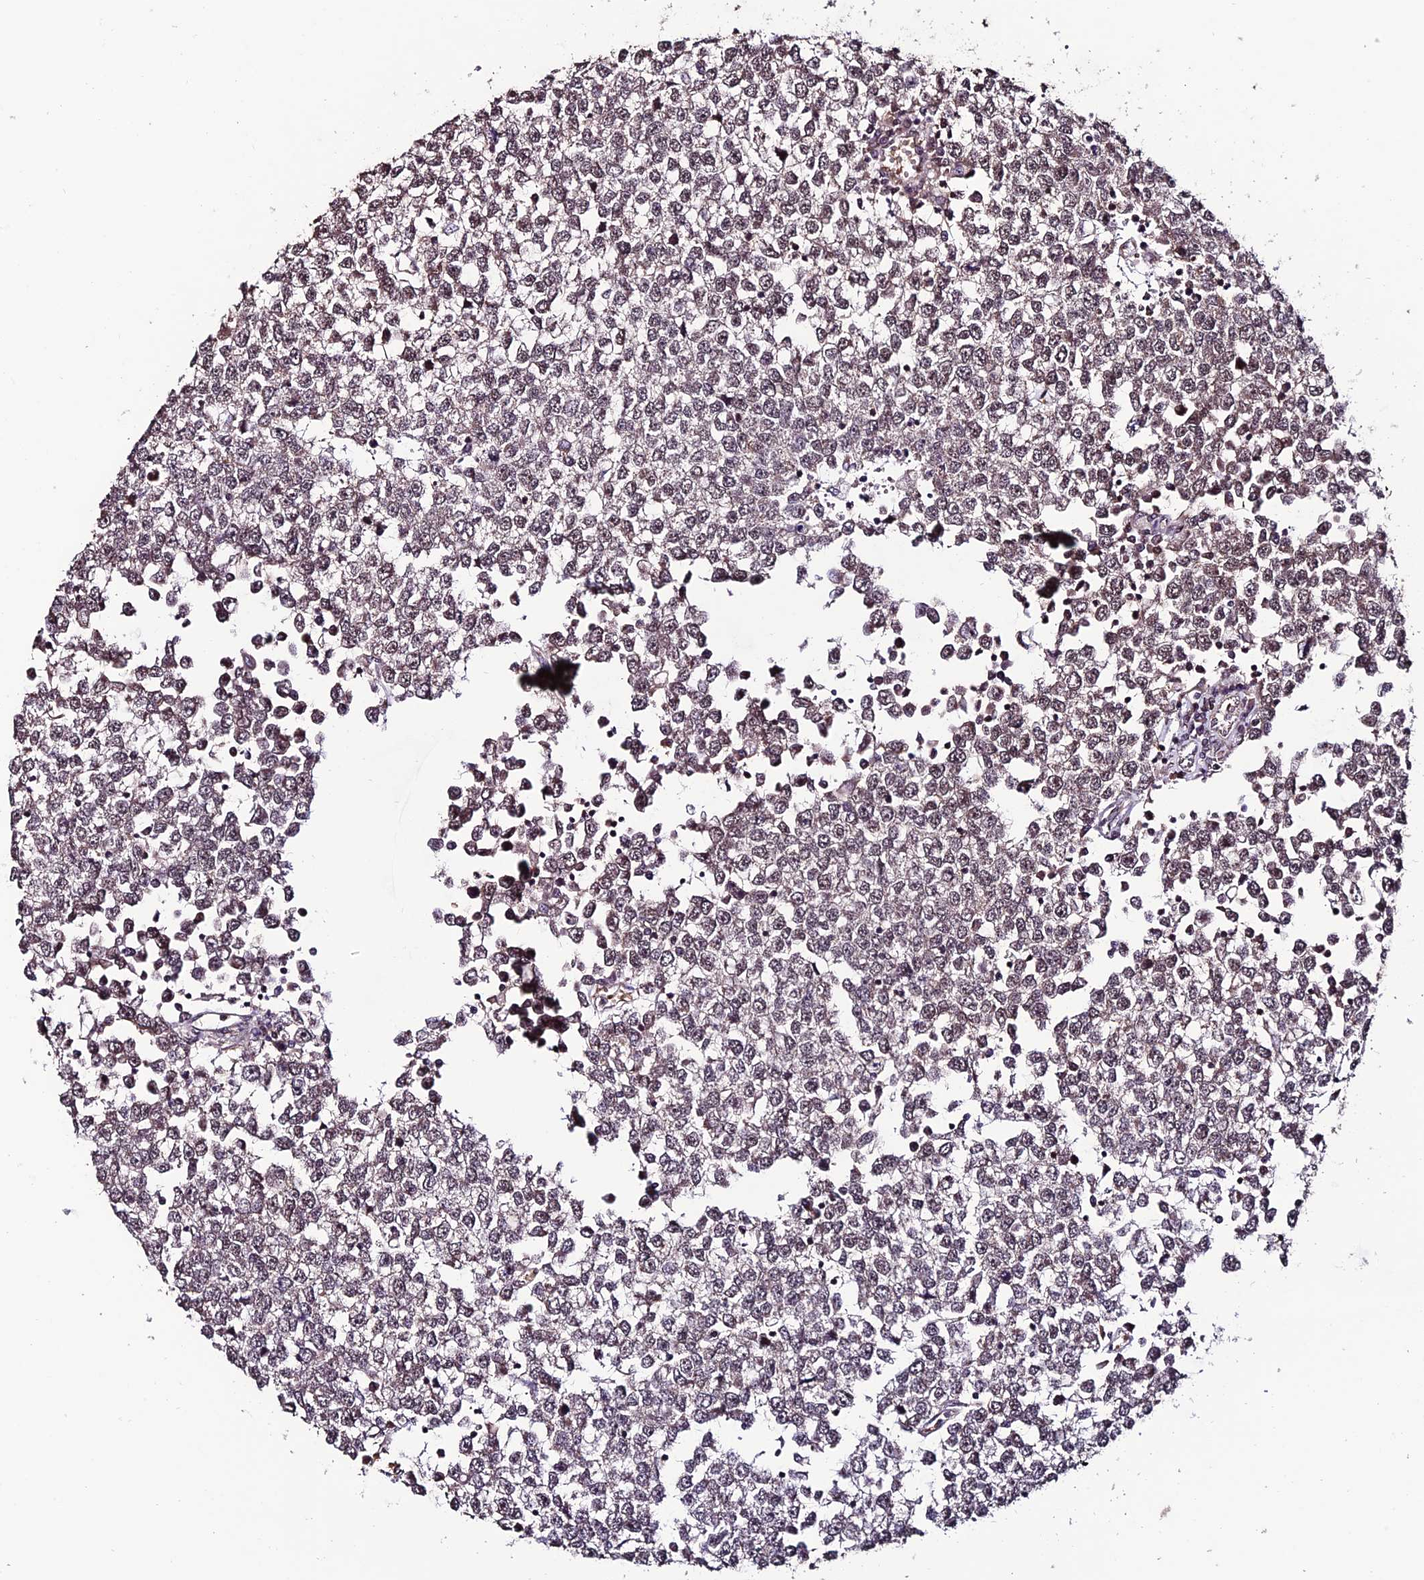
{"staining": {"intensity": "moderate", "quantity": "25%-75%", "location": "nuclear"}, "tissue": "testis cancer", "cell_type": "Tumor cells", "image_type": "cancer", "snomed": [{"axis": "morphology", "description": "Seminoma, NOS"}, {"axis": "topography", "description": "Testis"}], "caption": "The image shows a brown stain indicating the presence of a protein in the nuclear of tumor cells in testis seminoma.", "gene": "CABIN1", "patient": {"sex": "male", "age": 65}}